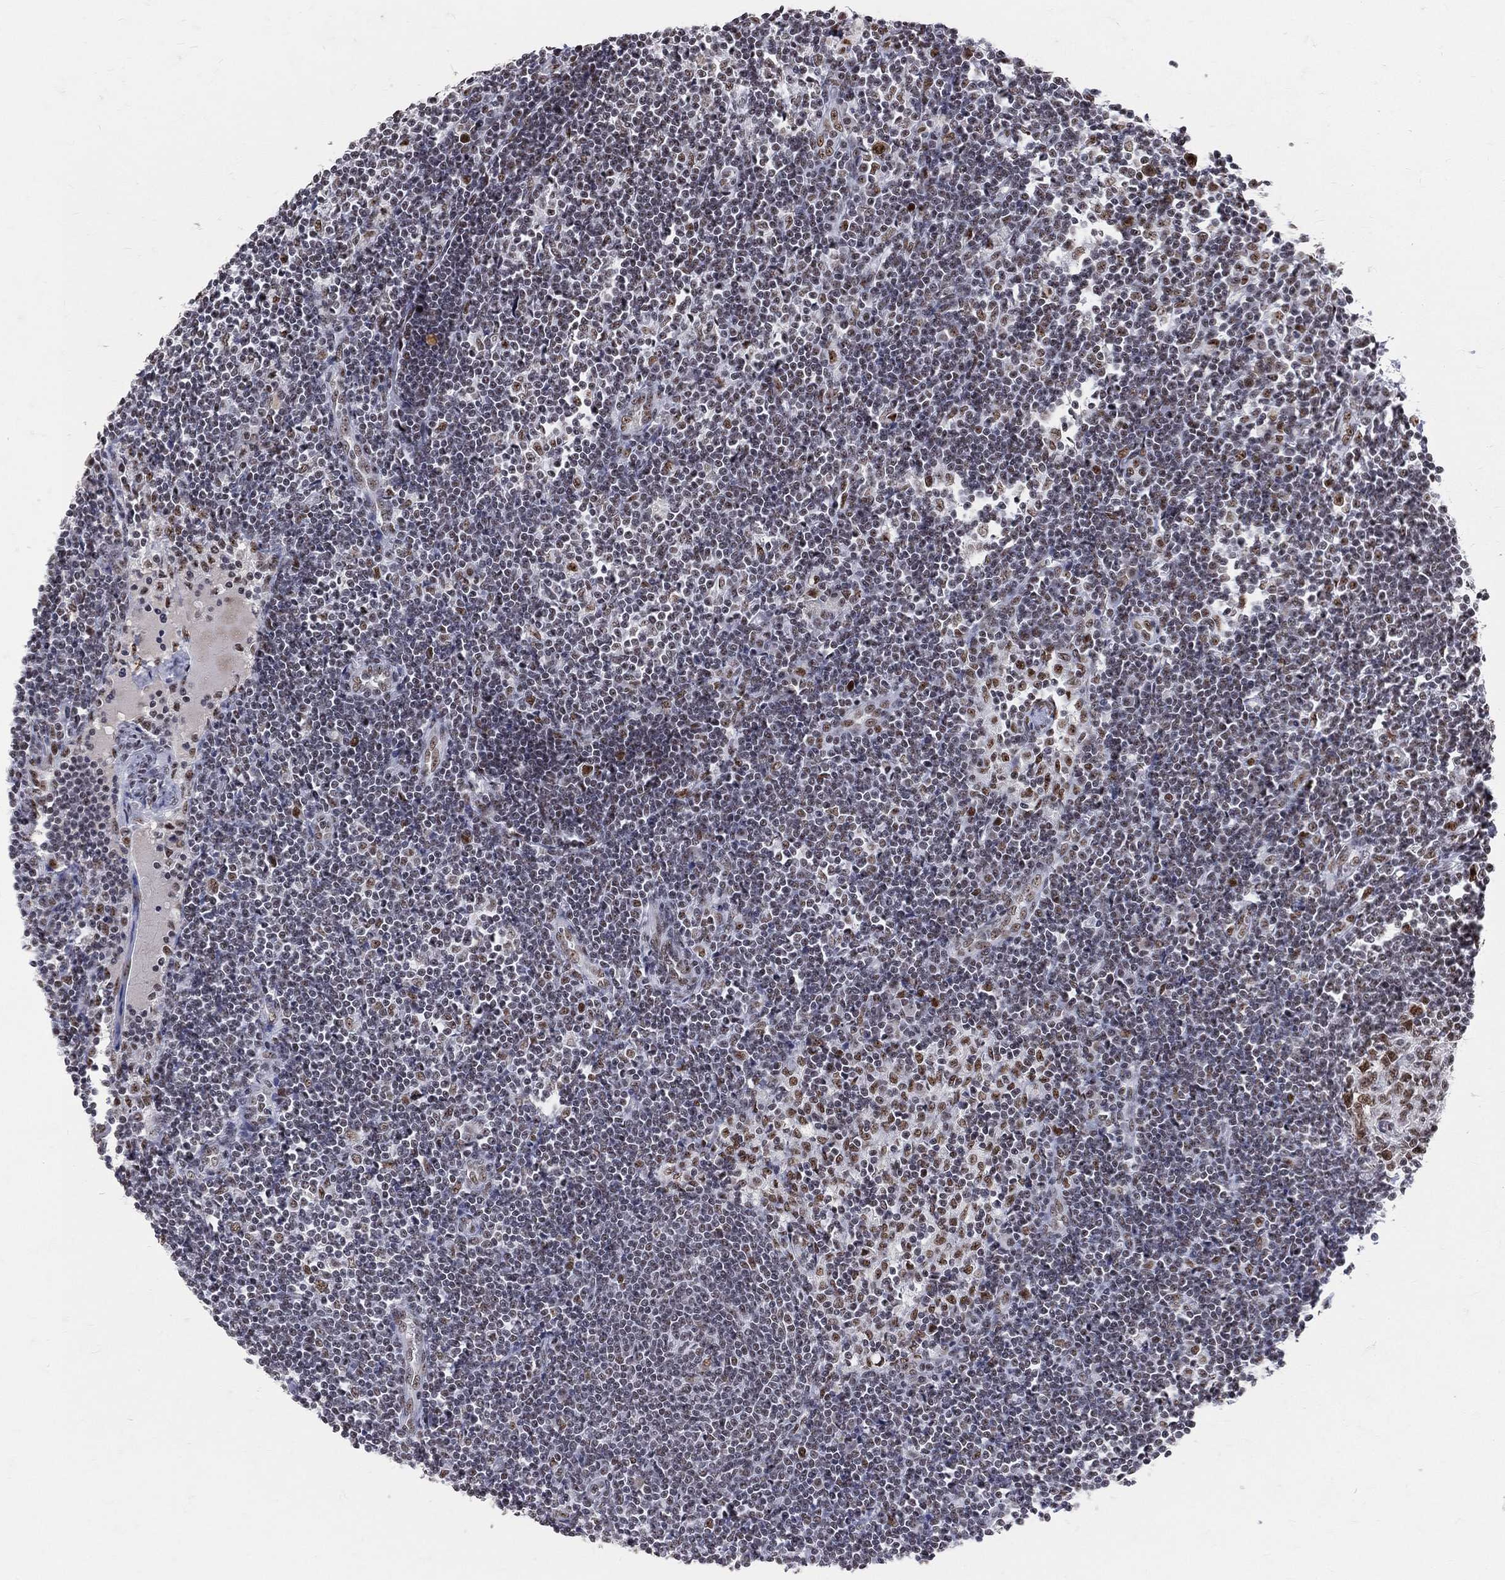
{"staining": {"intensity": "strong", "quantity": "<25%", "location": "nuclear"}, "tissue": "lymph node", "cell_type": "Germinal center cells", "image_type": "normal", "snomed": [{"axis": "morphology", "description": "Normal tissue, NOS"}, {"axis": "morphology", "description": "Adenocarcinoma, NOS"}, {"axis": "topography", "description": "Lymph node"}, {"axis": "topography", "description": "Pancreas"}], "caption": "Strong nuclear protein positivity is present in approximately <25% of germinal center cells in lymph node.", "gene": "CDK7", "patient": {"sex": "female", "age": 58}}